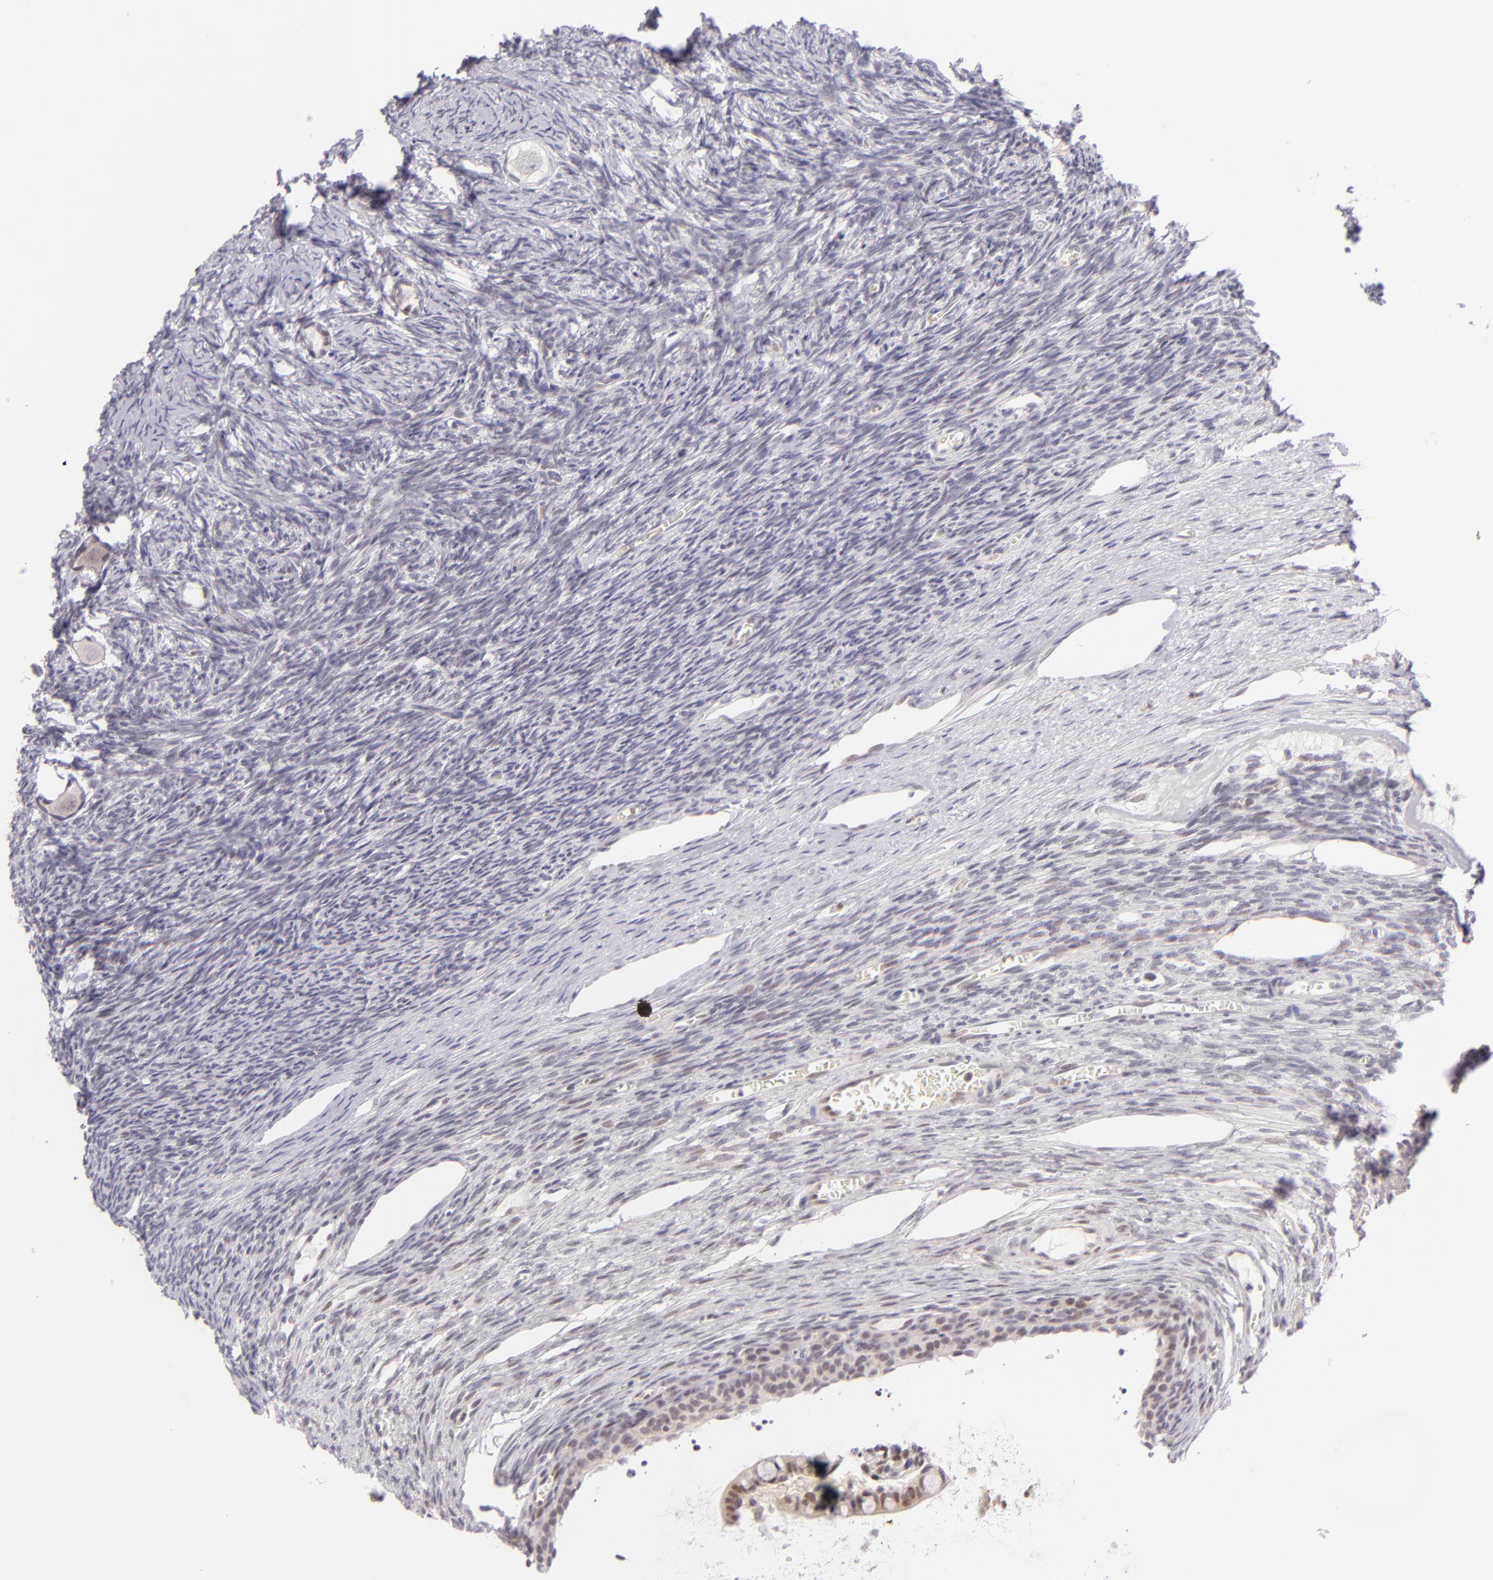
{"staining": {"intensity": "negative", "quantity": "none", "location": "none"}, "tissue": "ovary", "cell_type": "Follicle cells", "image_type": "normal", "snomed": [{"axis": "morphology", "description": "Normal tissue, NOS"}, {"axis": "topography", "description": "Ovary"}], "caption": "High power microscopy photomicrograph of an immunohistochemistry micrograph of normal ovary, revealing no significant staining in follicle cells.", "gene": "BCL3", "patient": {"sex": "female", "age": 27}}